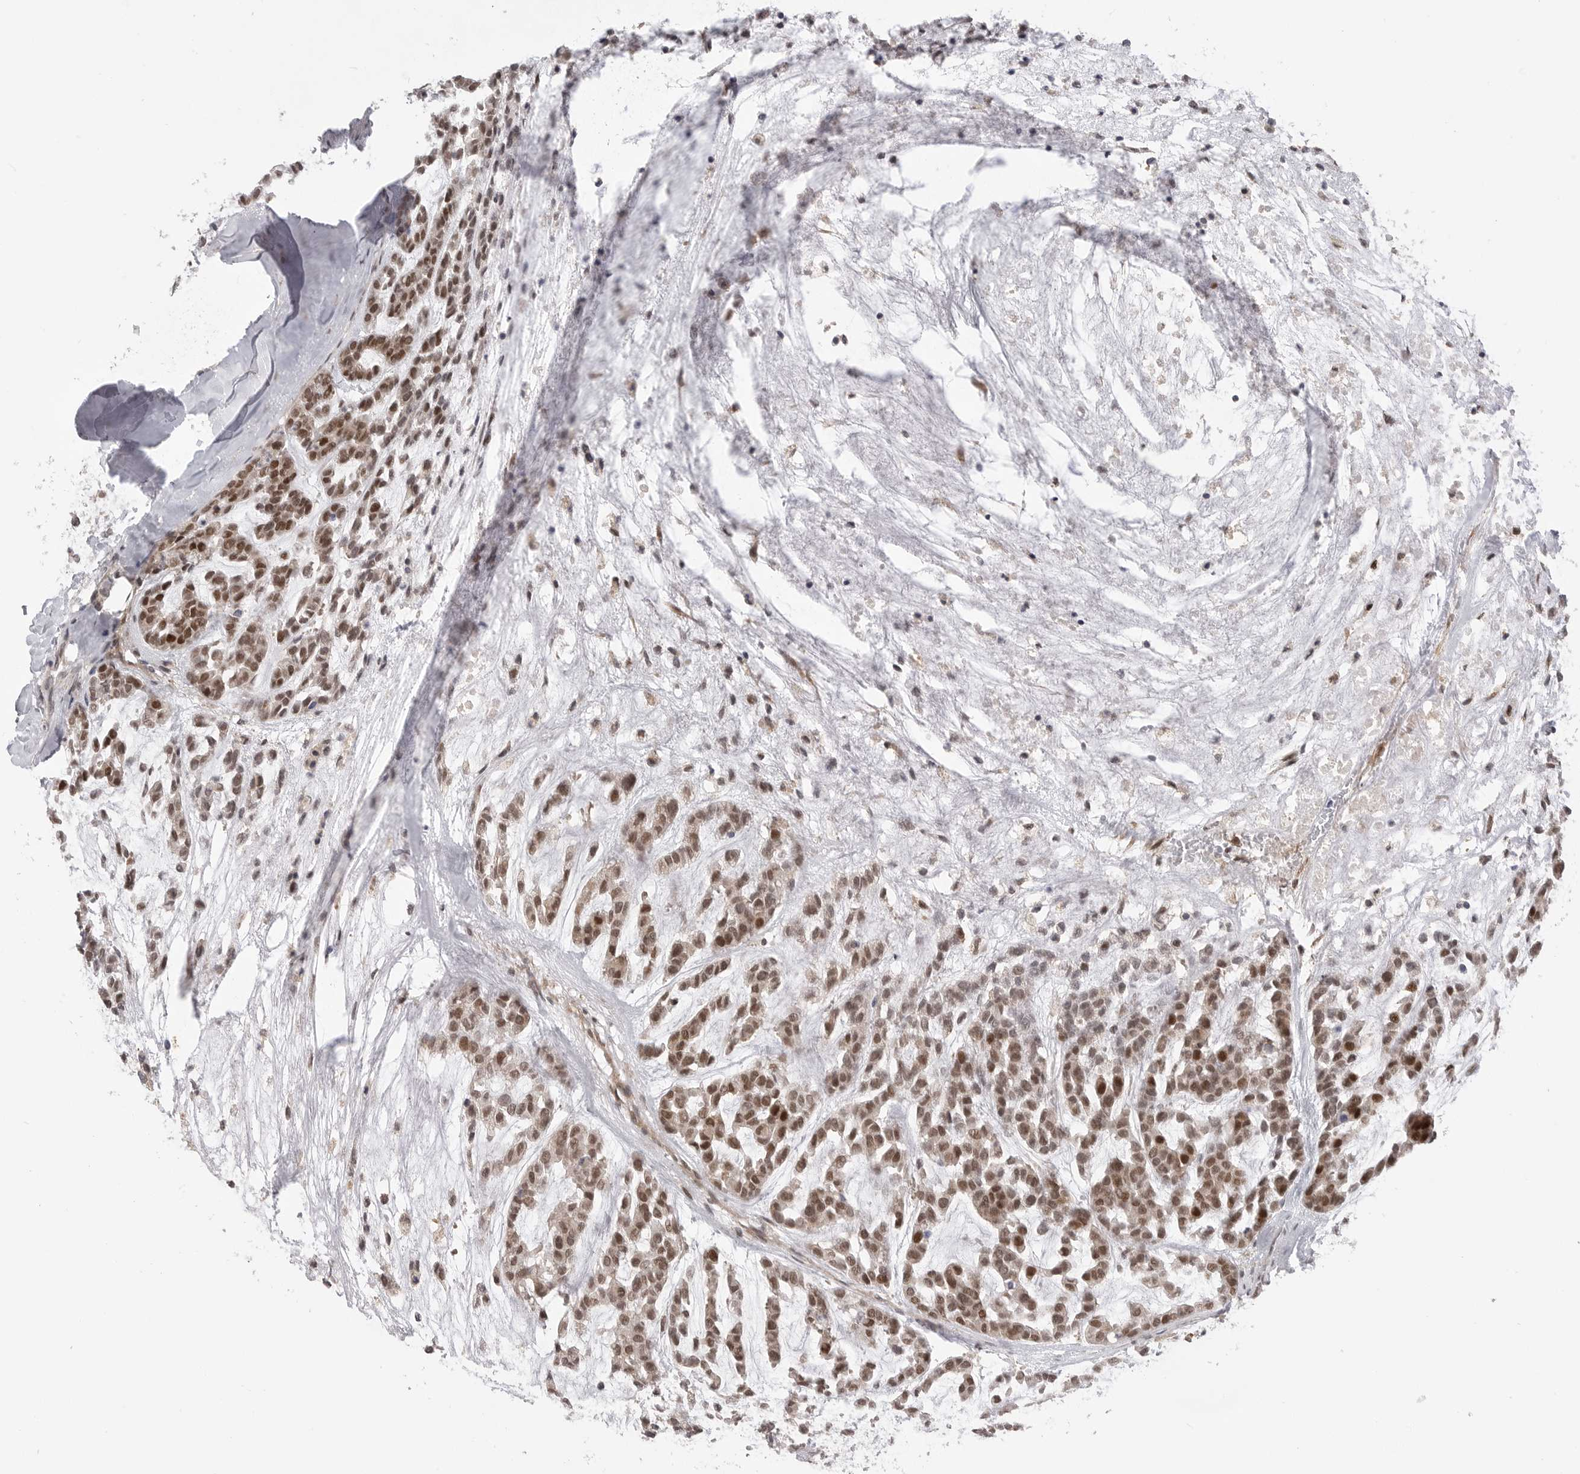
{"staining": {"intensity": "moderate", "quantity": ">75%", "location": "nuclear"}, "tissue": "head and neck cancer", "cell_type": "Tumor cells", "image_type": "cancer", "snomed": [{"axis": "morphology", "description": "Adenocarcinoma, NOS"}, {"axis": "morphology", "description": "Adenoma, NOS"}, {"axis": "topography", "description": "Head-Neck"}], "caption": "Immunohistochemical staining of human adenoma (head and neck) displays medium levels of moderate nuclear expression in approximately >75% of tumor cells.", "gene": "GGT6", "patient": {"sex": "female", "age": 55}}